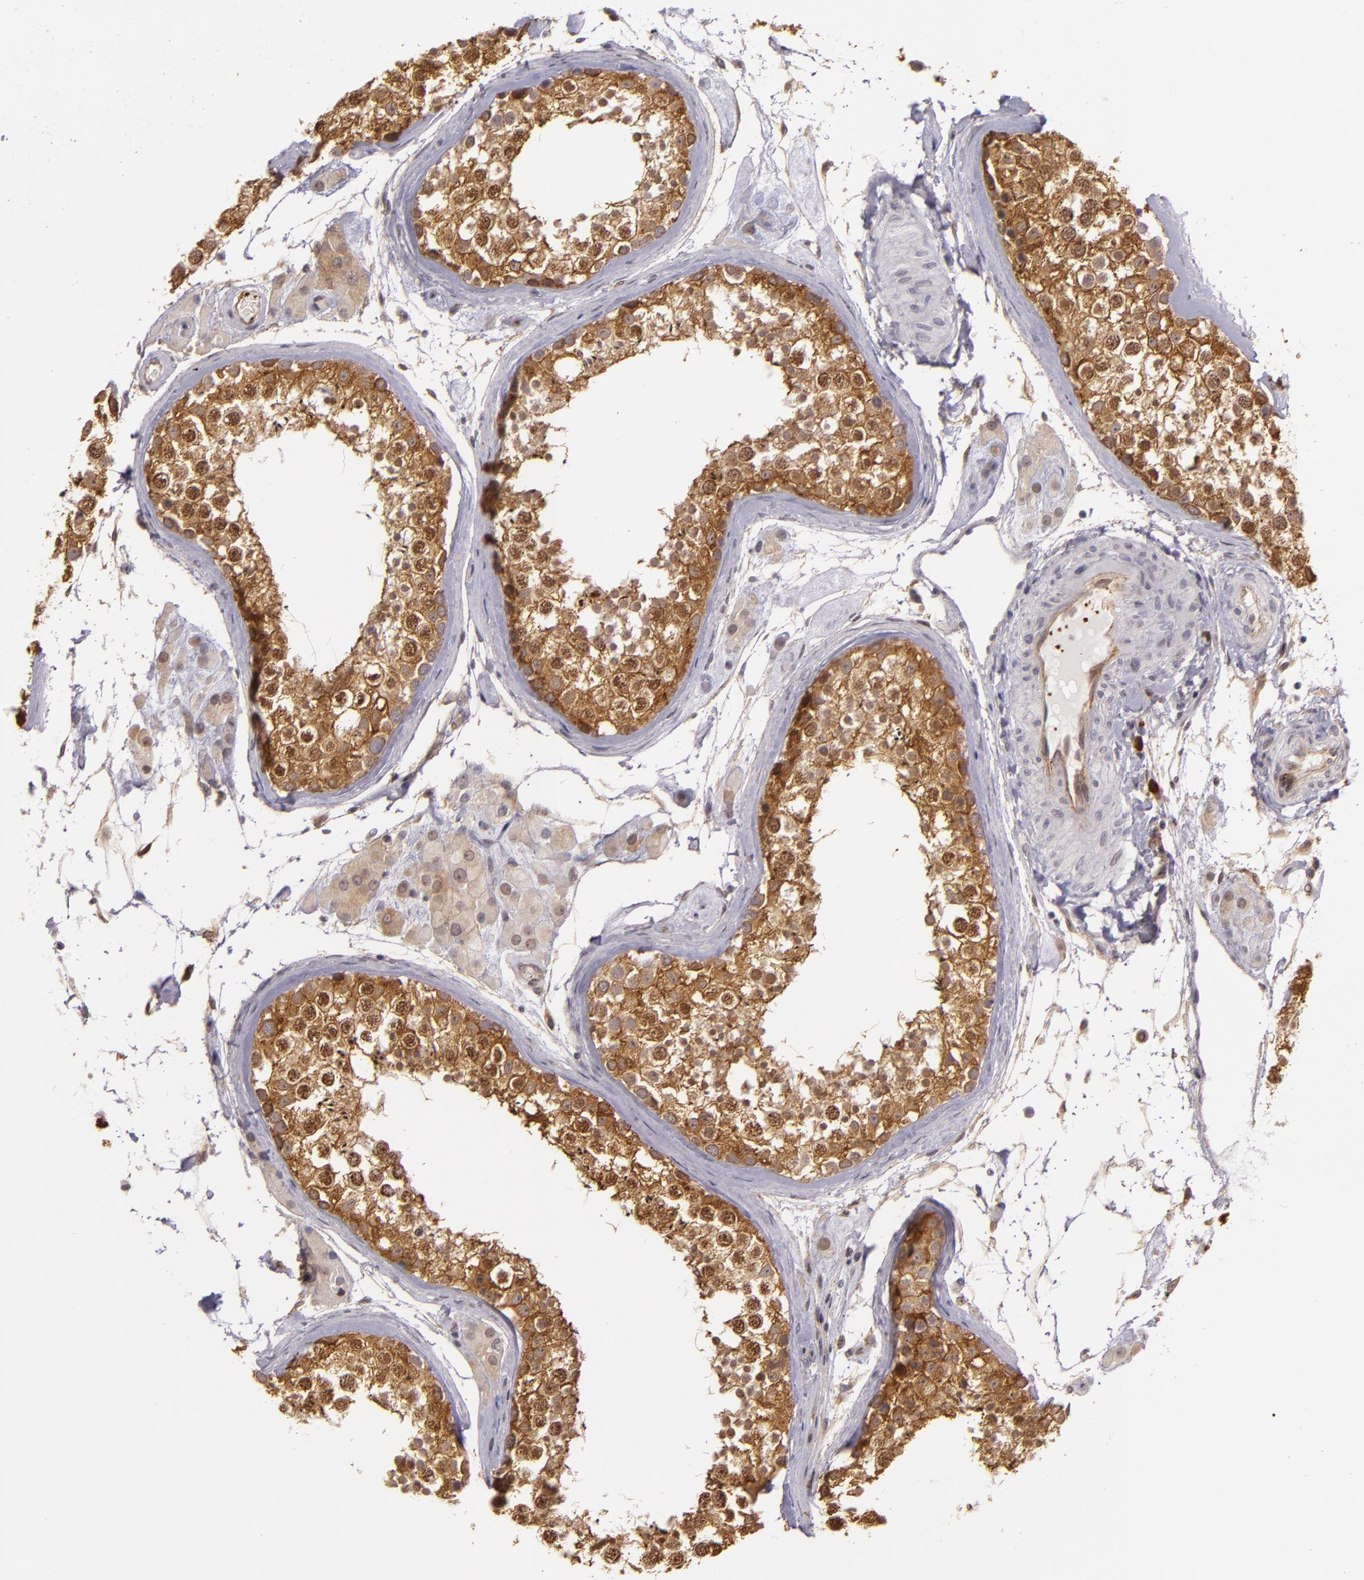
{"staining": {"intensity": "moderate", "quantity": ">75%", "location": "cytoplasmic/membranous,nuclear"}, "tissue": "testis", "cell_type": "Cells in seminiferous ducts", "image_type": "normal", "snomed": [{"axis": "morphology", "description": "Normal tissue, NOS"}, {"axis": "topography", "description": "Testis"}], "caption": "Immunohistochemistry (IHC) of normal human testis exhibits medium levels of moderate cytoplasmic/membranous,nuclear expression in approximately >75% of cells in seminiferous ducts.", "gene": "SYTL4", "patient": {"sex": "male", "age": 46}}